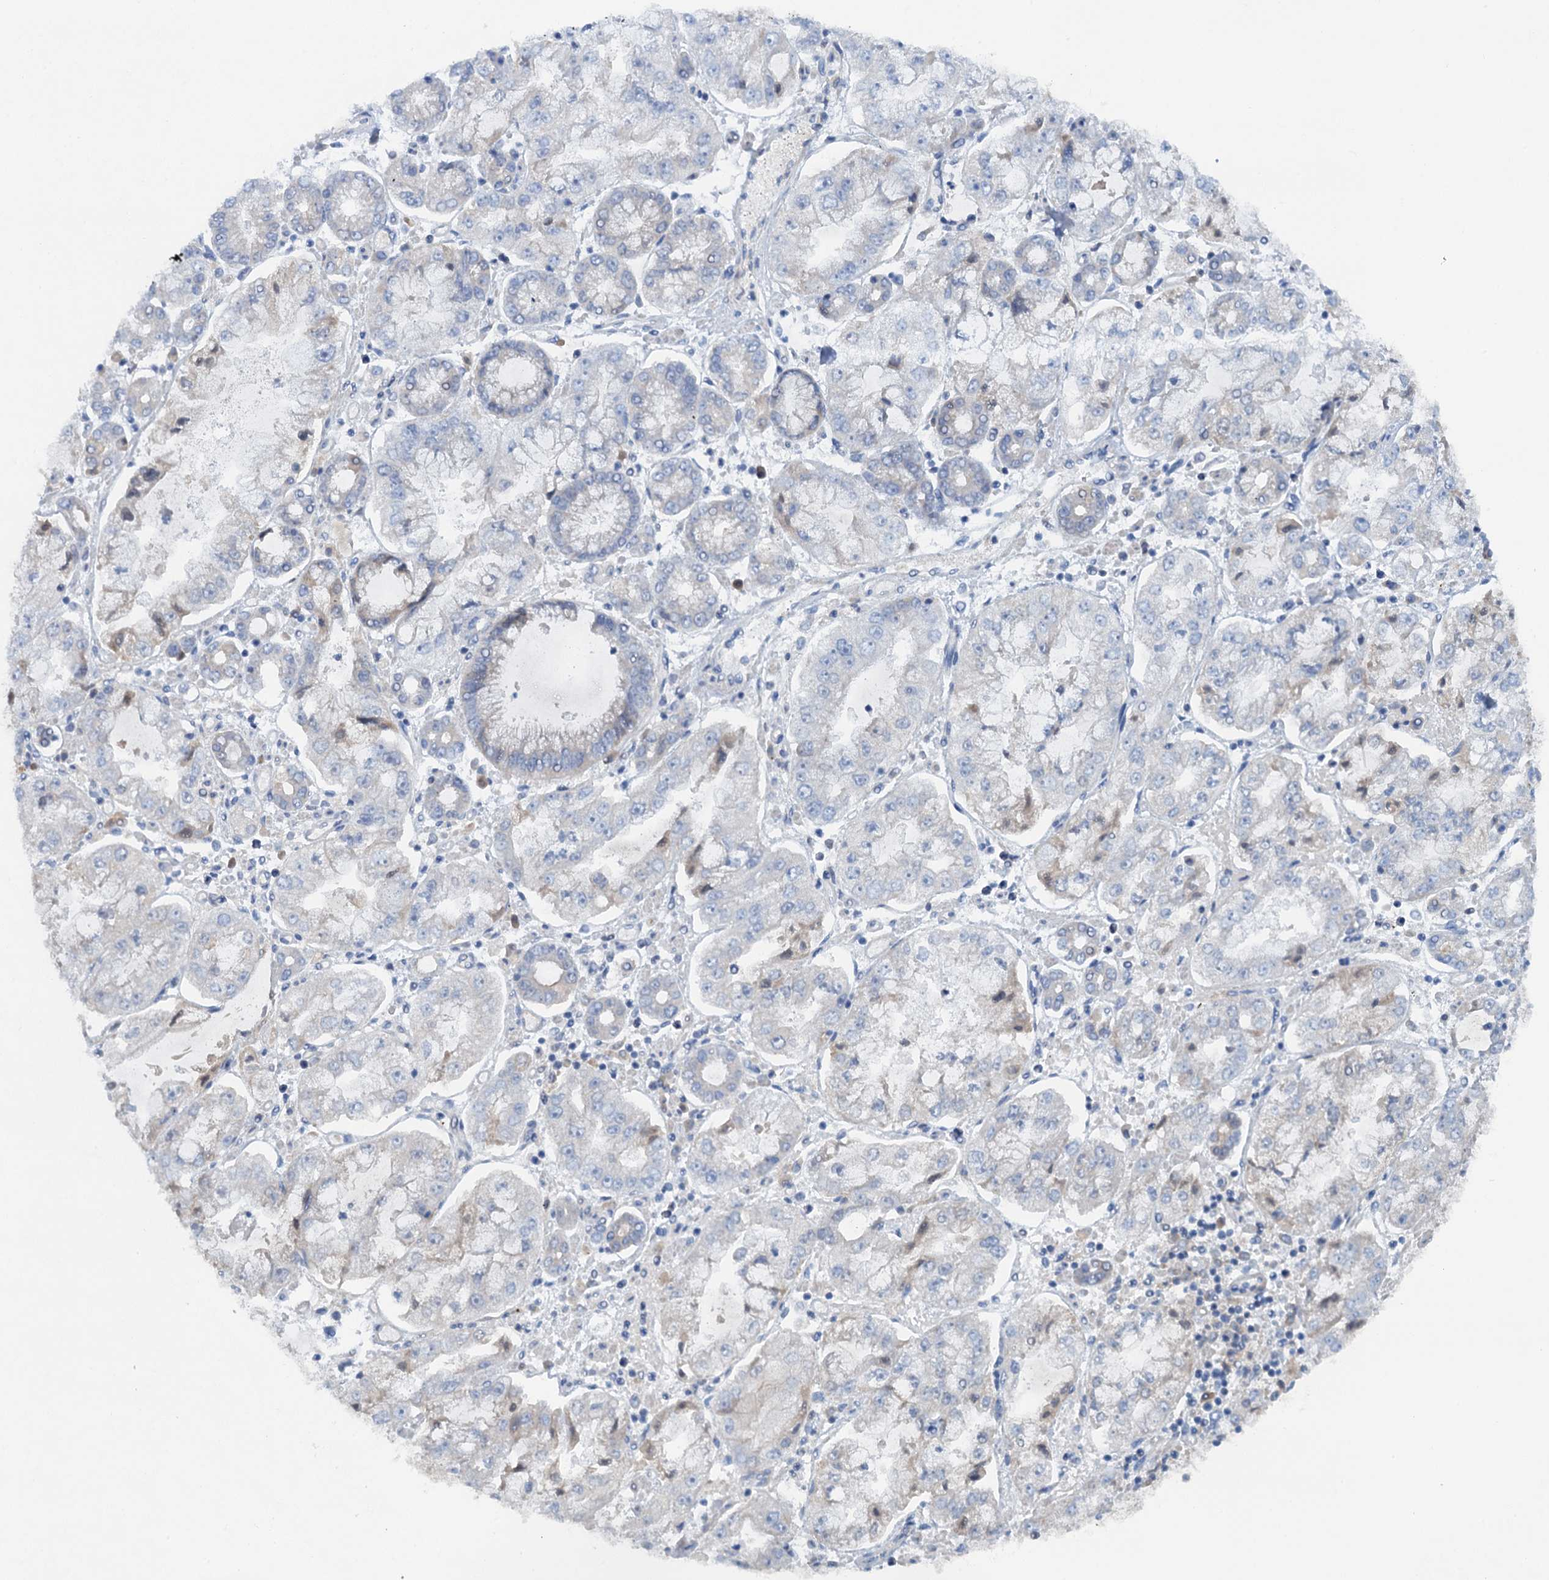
{"staining": {"intensity": "negative", "quantity": "none", "location": "none"}, "tissue": "stomach cancer", "cell_type": "Tumor cells", "image_type": "cancer", "snomed": [{"axis": "morphology", "description": "Adenocarcinoma, NOS"}, {"axis": "topography", "description": "Stomach"}], "caption": "Immunohistochemical staining of stomach adenocarcinoma exhibits no significant staining in tumor cells. The staining was performed using DAB (3,3'-diaminobenzidine) to visualize the protein expression in brown, while the nuclei were stained in blue with hematoxylin (Magnification: 20x).", "gene": "MYADML2", "patient": {"sex": "male", "age": 76}}